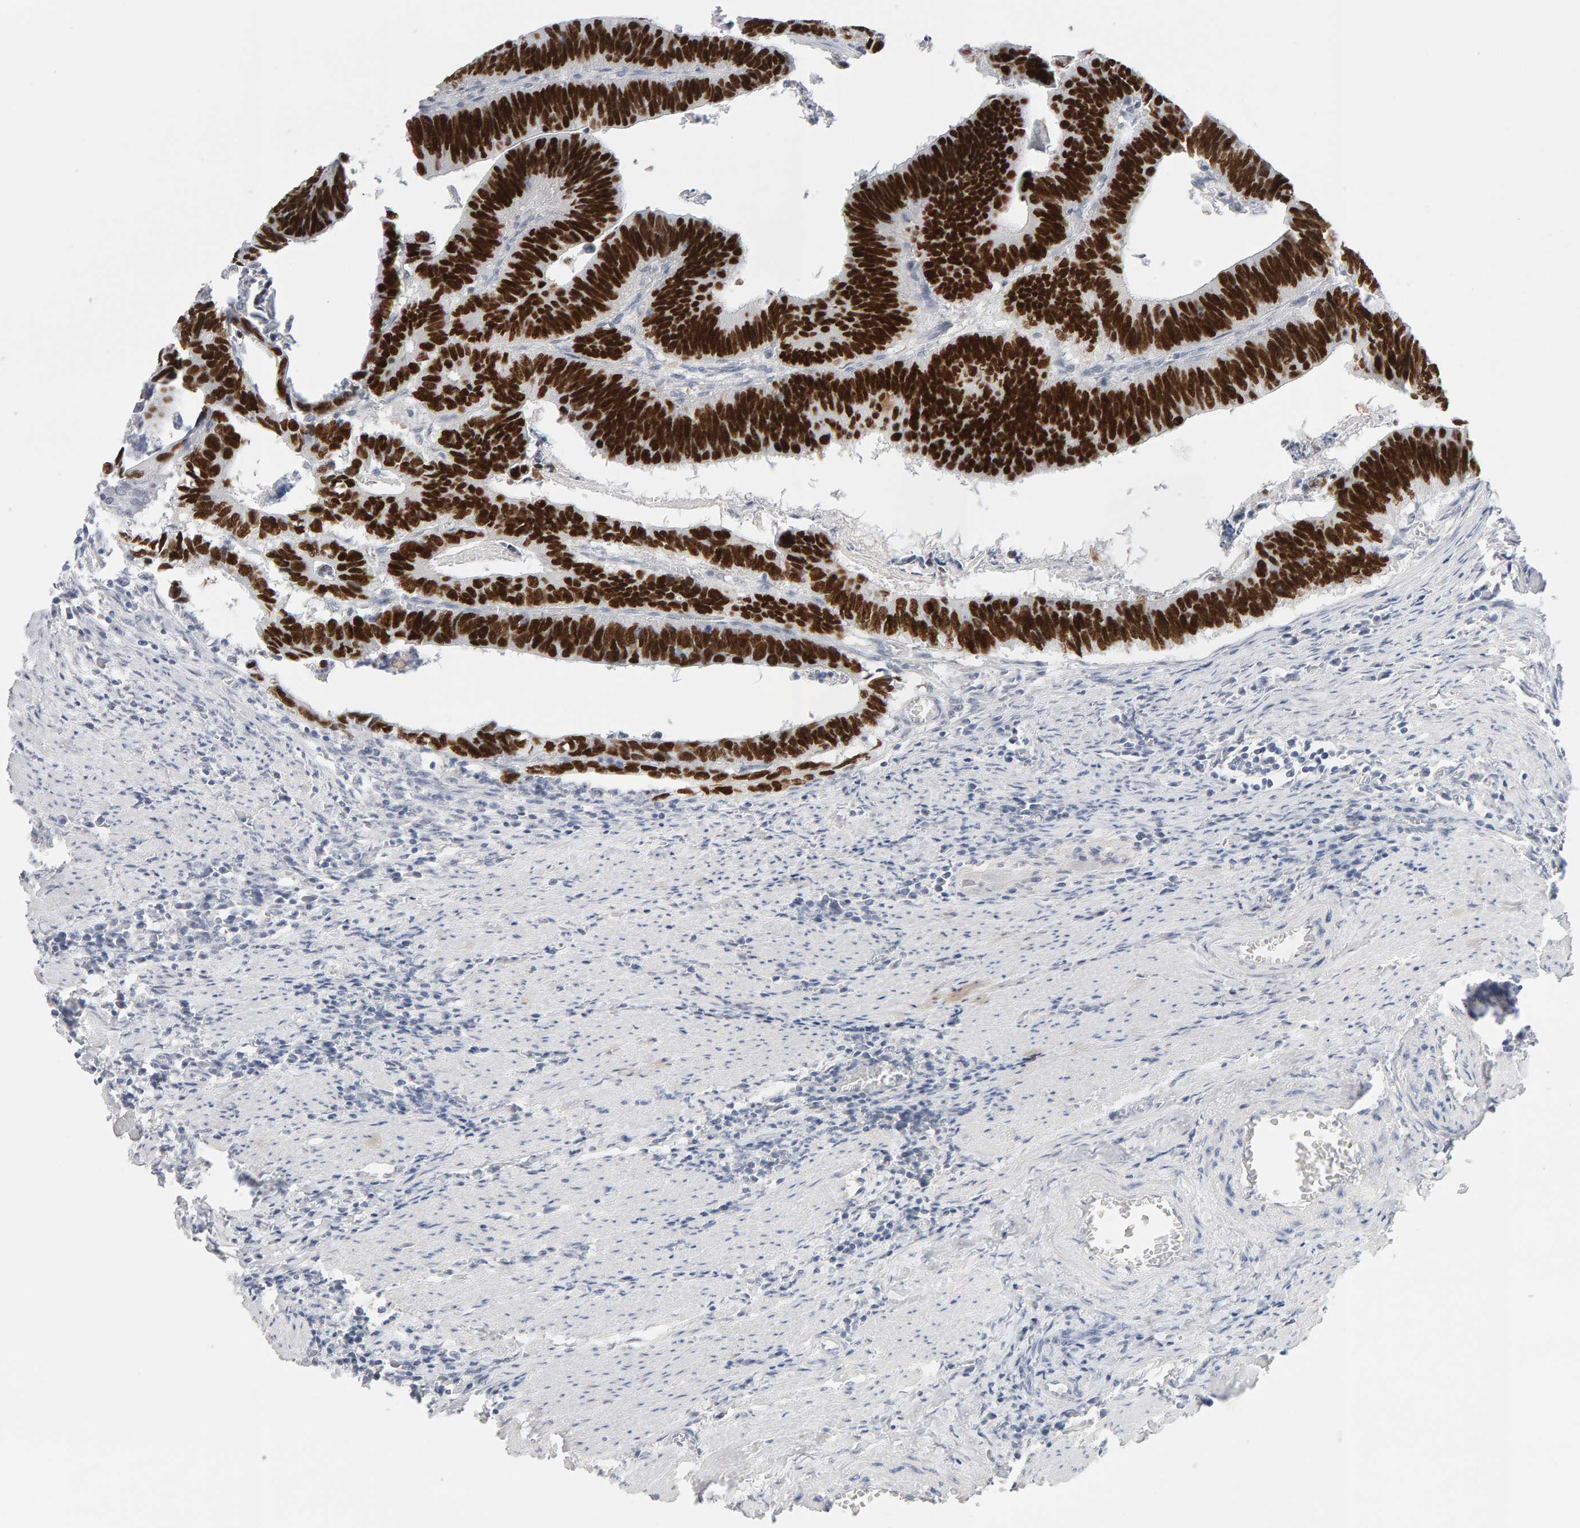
{"staining": {"intensity": "strong", "quantity": ">75%", "location": "nuclear"}, "tissue": "colorectal cancer", "cell_type": "Tumor cells", "image_type": "cancer", "snomed": [{"axis": "morphology", "description": "Adenocarcinoma, NOS"}, {"axis": "topography", "description": "Colon"}], "caption": "Approximately >75% of tumor cells in adenocarcinoma (colorectal) display strong nuclear protein expression as visualized by brown immunohistochemical staining.", "gene": "HNF4A", "patient": {"sex": "male", "age": 72}}